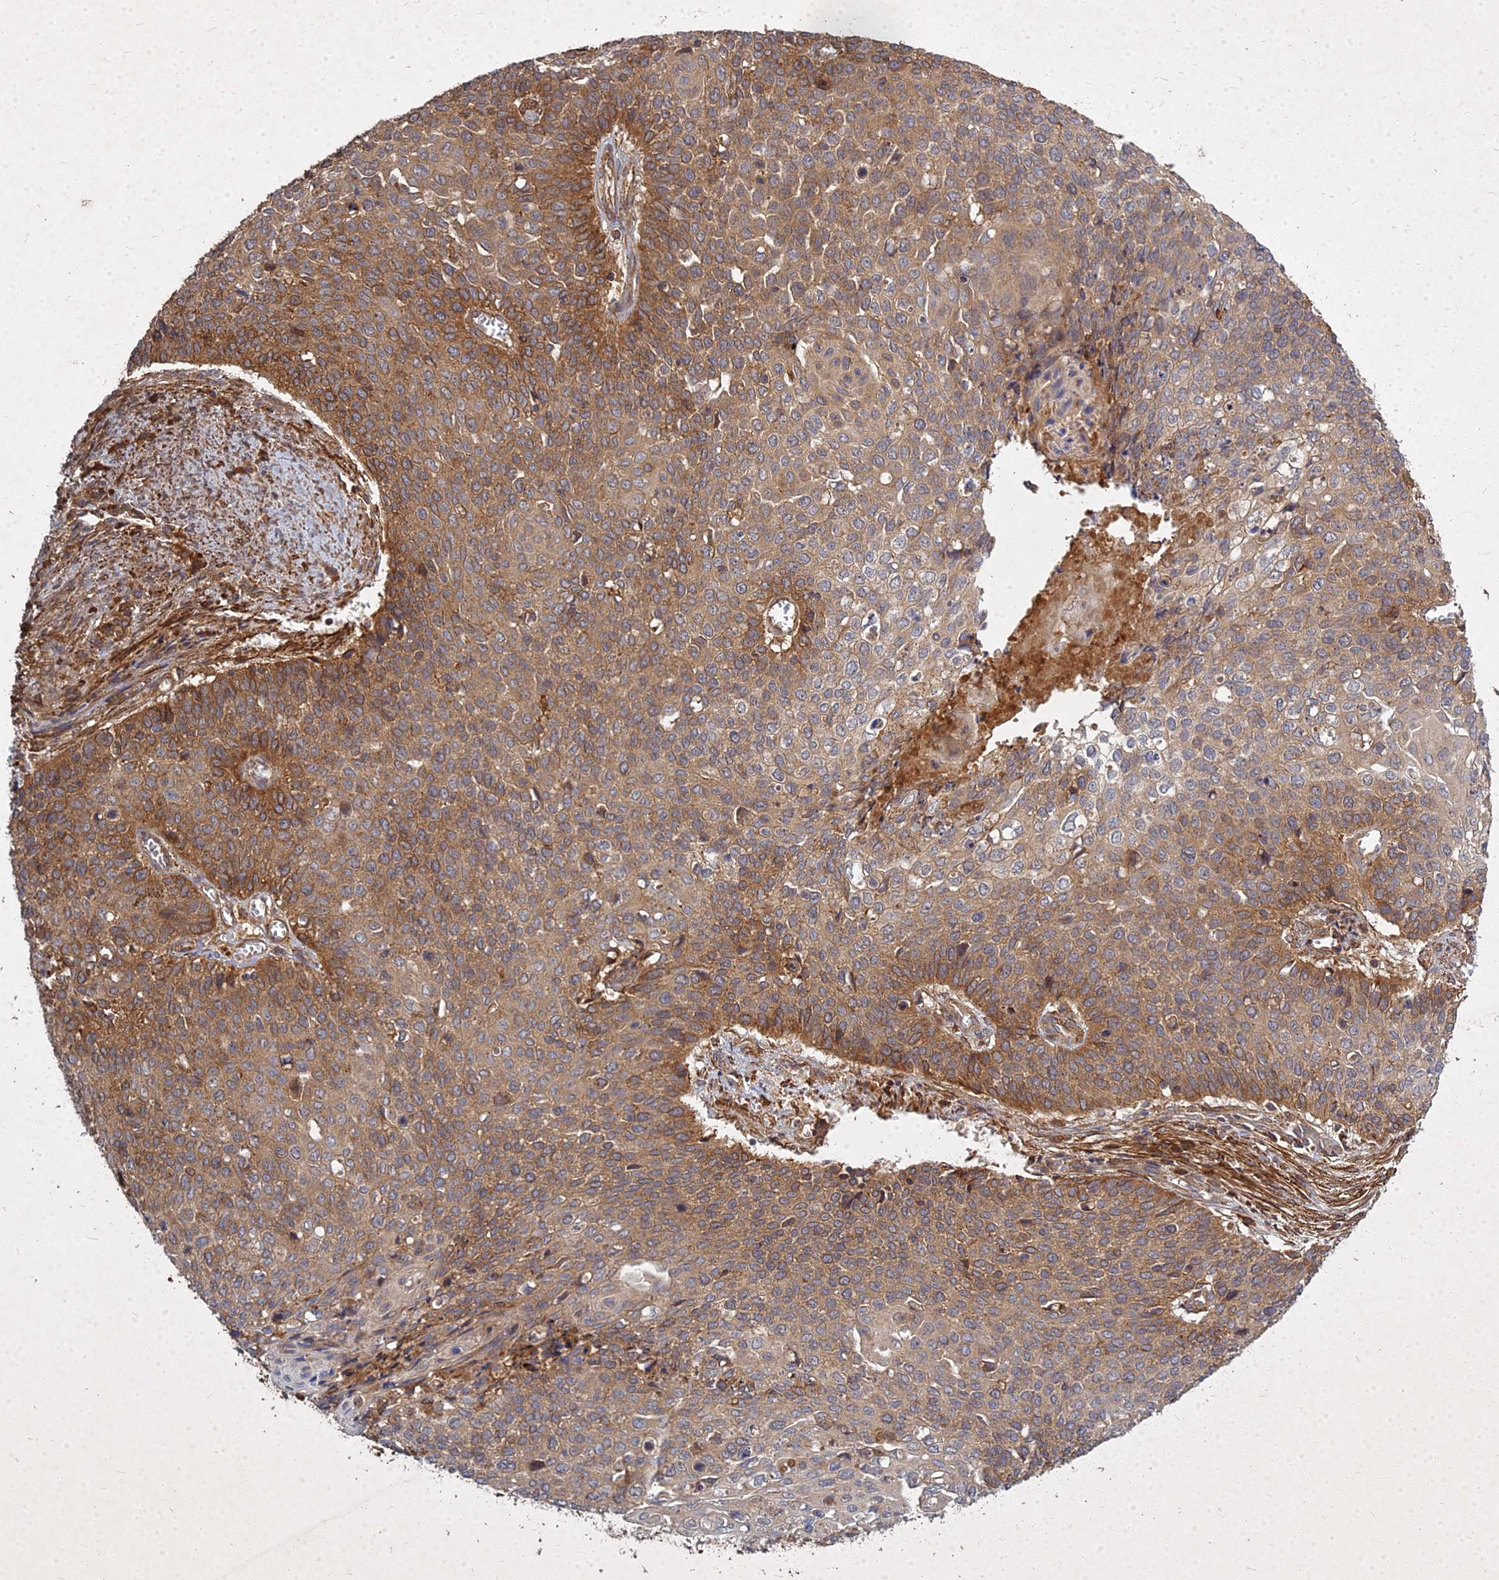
{"staining": {"intensity": "moderate", "quantity": ">75%", "location": "cytoplasmic/membranous"}, "tissue": "cervical cancer", "cell_type": "Tumor cells", "image_type": "cancer", "snomed": [{"axis": "morphology", "description": "Squamous cell carcinoma, NOS"}, {"axis": "topography", "description": "Cervix"}], "caption": "DAB immunohistochemical staining of cervical cancer (squamous cell carcinoma) demonstrates moderate cytoplasmic/membranous protein positivity in approximately >75% of tumor cells.", "gene": "UBE2W", "patient": {"sex": "female", "age": 39}}